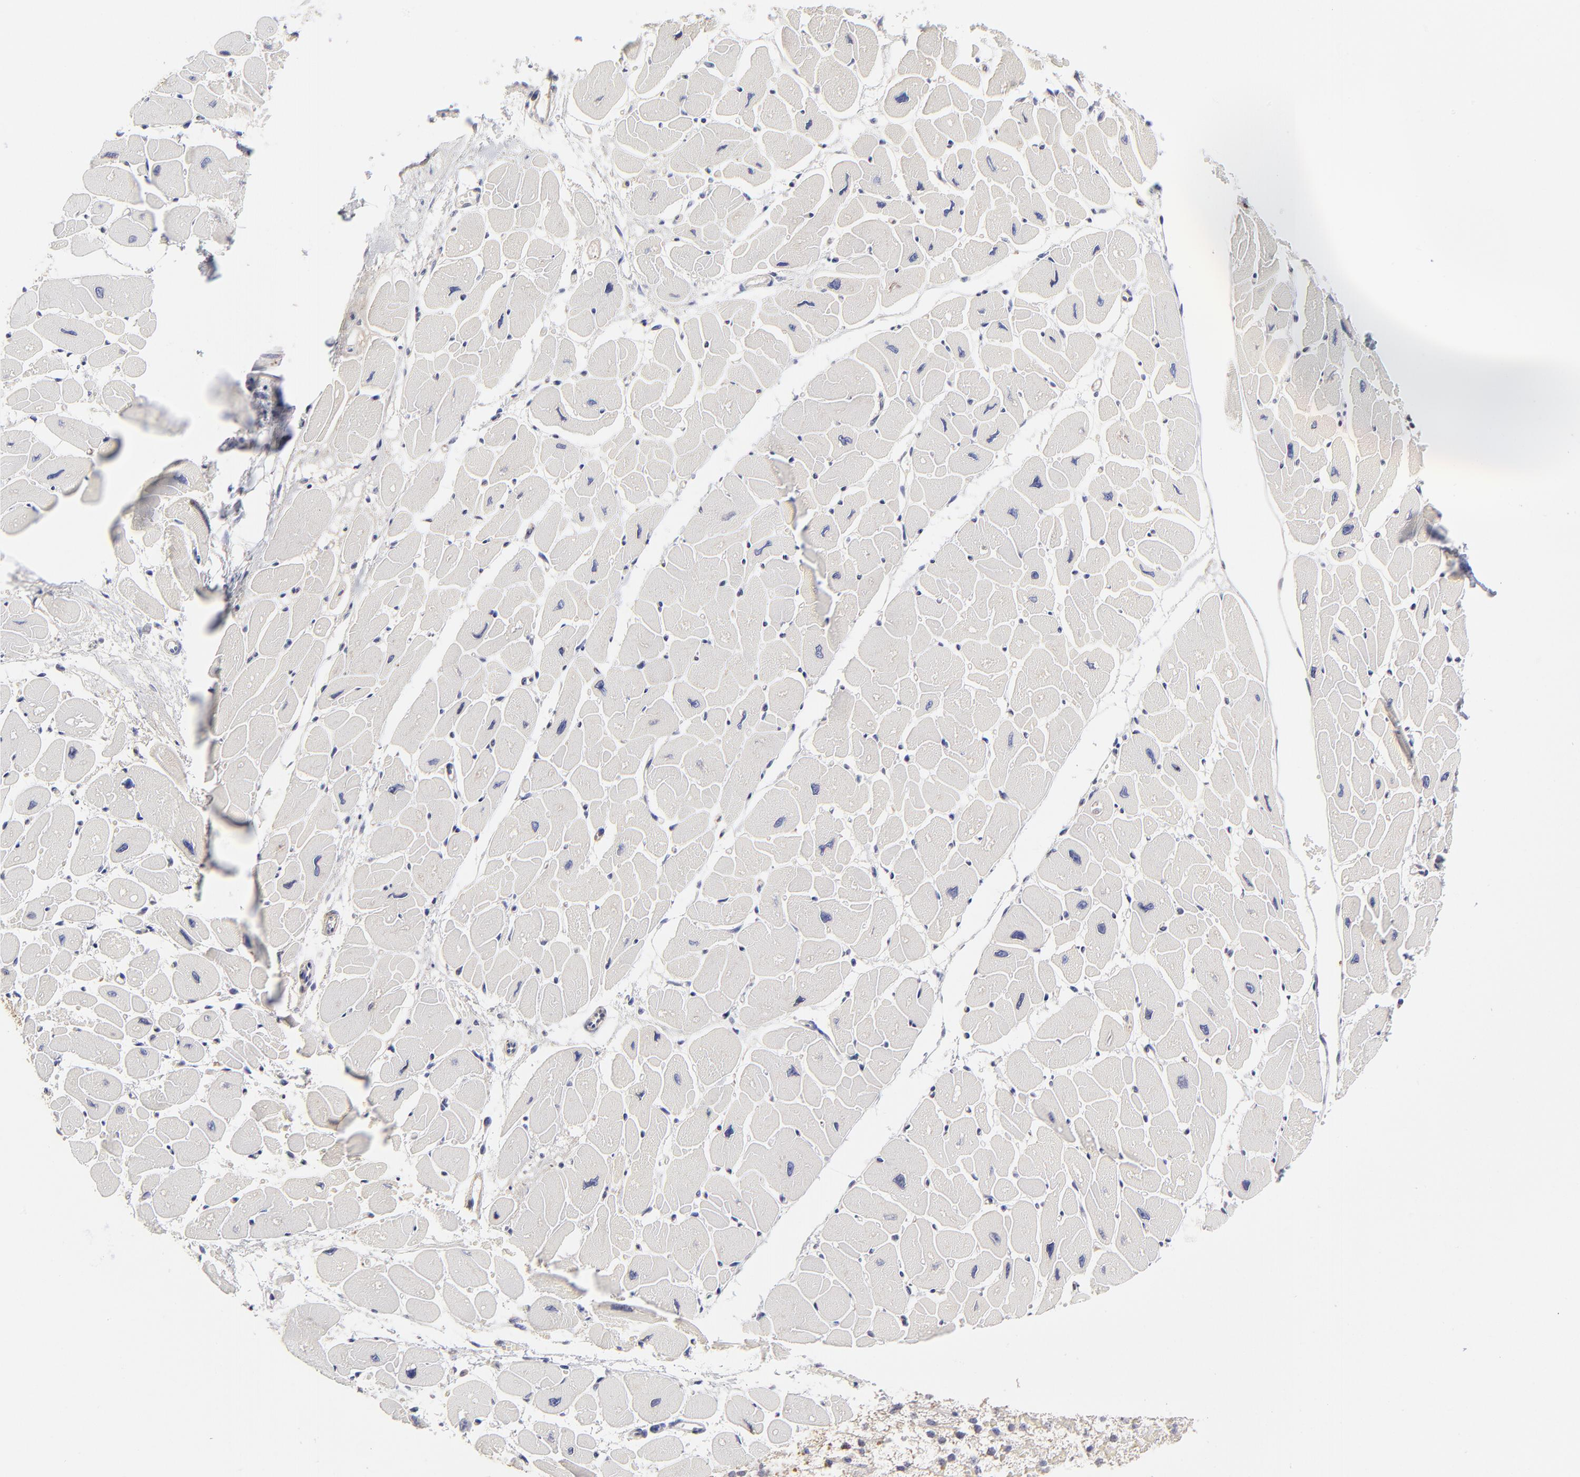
{"staining": {"intensity": "negative", "quantity": "none", "location": "none"}, "tissue": "heart muscle", "cell_type": "Cardiomyocytes", "image_type": "normal", "snomed": [{"axis": "morphology", "description": "Normal tissue, NOS"}, {"axis": "topography", "description": "Heart"}], "caption": "A micrograph of heart muscle stained for a protein demonstrates no brown staining in cardiomyocytes.", "gene": "BTG2", "patient": {"sex": "female", "age": 54}}